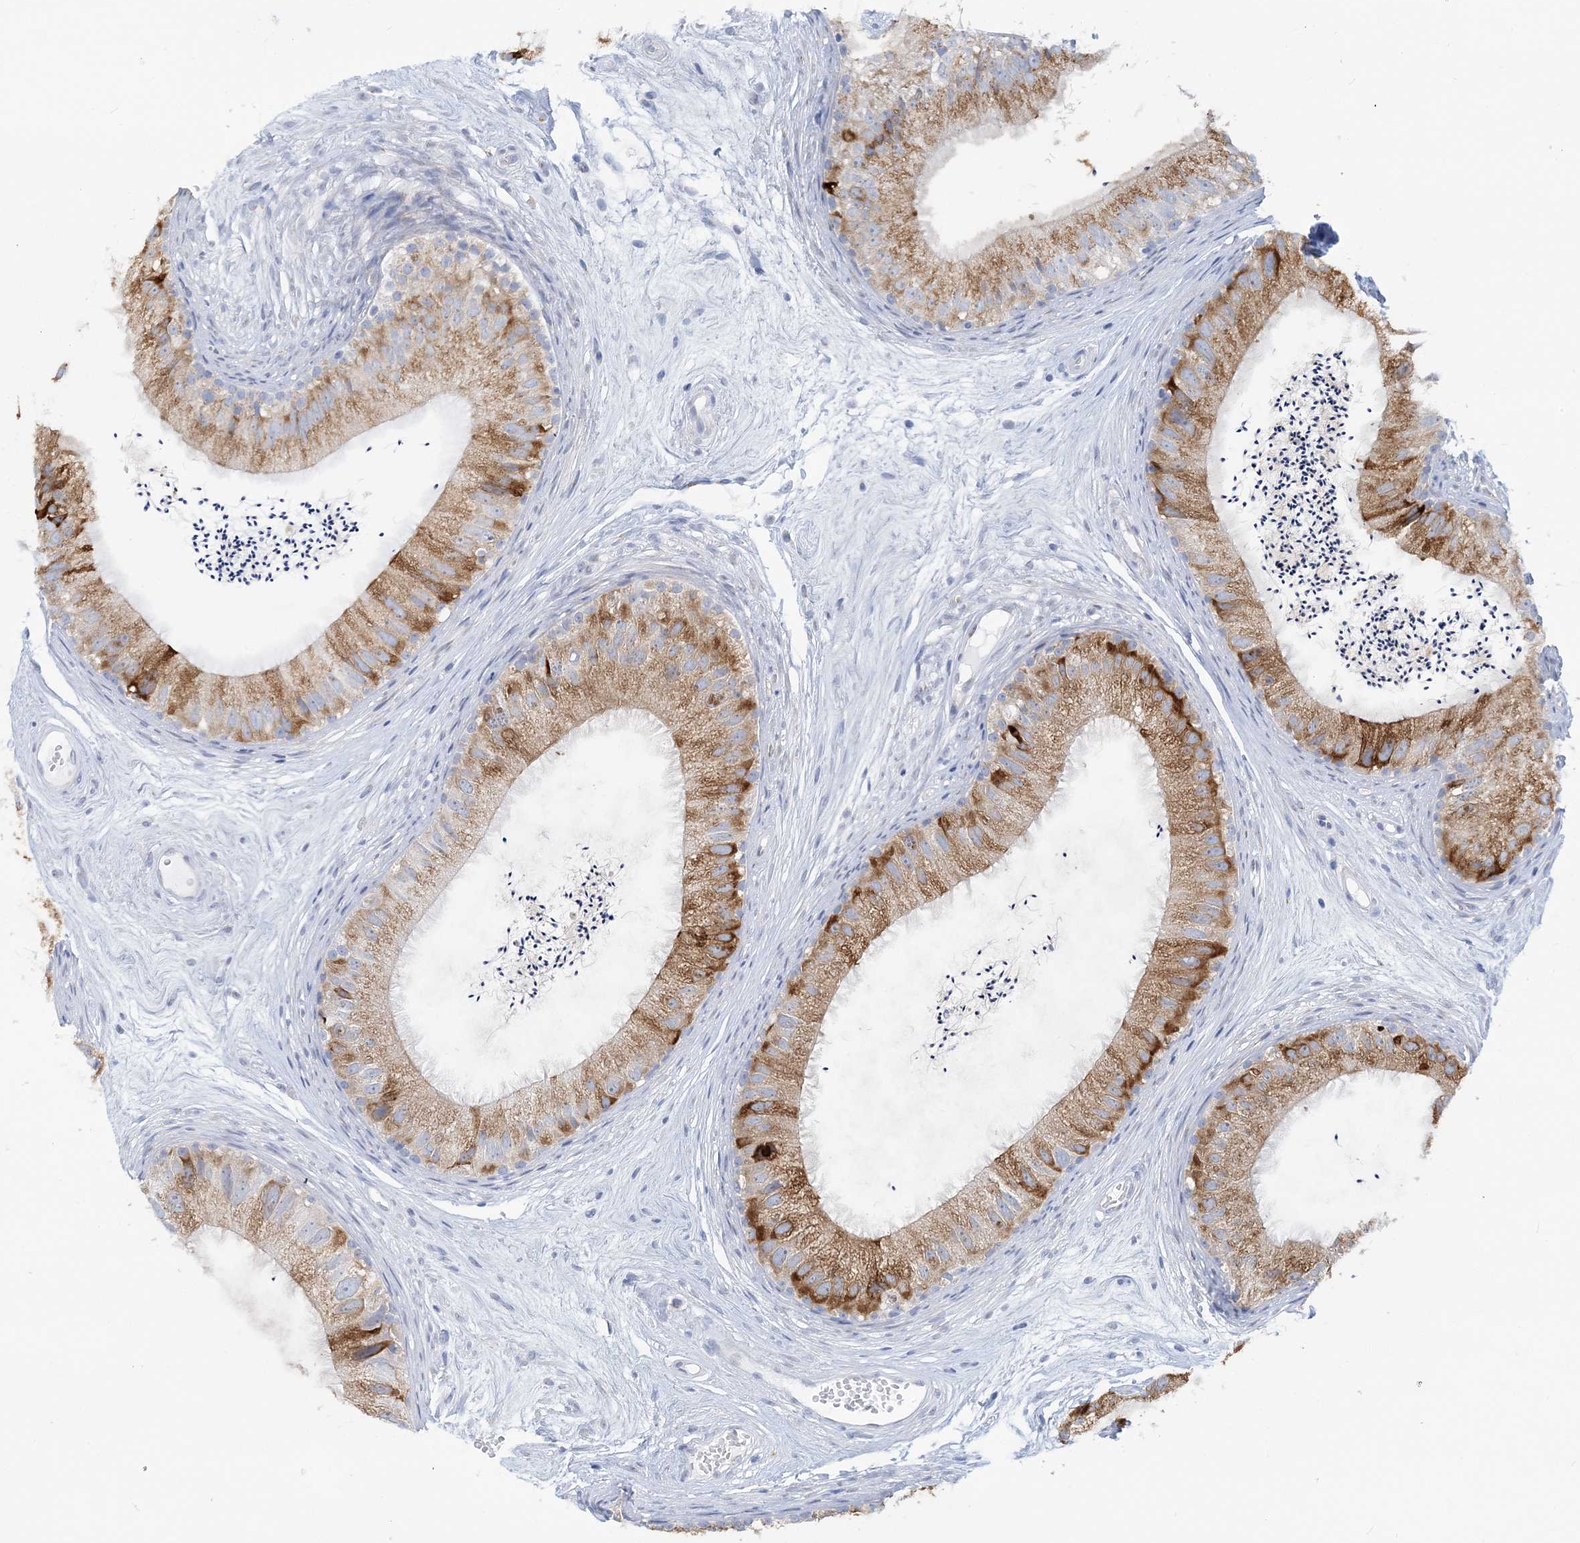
{"staining": {"intensity": "strong", "quantity": ">75%", "location": "cytoplasmic/membranous"}, "tissue": "epididymis", "cell_type": "Glandular cells", "image_type": "normal", "snomed": [{"axis": "morphology", "description": "Normal tissue, NOS"}, {"axis": "topography", "description": "Epididymis"}], "caption": "The image demonstrates immunohistochemical staining of normal epididymis. There is strong cytoplasmic/membranous expression is present in about >75% of glandular cells. (Brightfield microscopy of DAB IHC at high magnification).", "gene": "PLEKHG4B", "patient": {"sex": "male", "age": 77}}